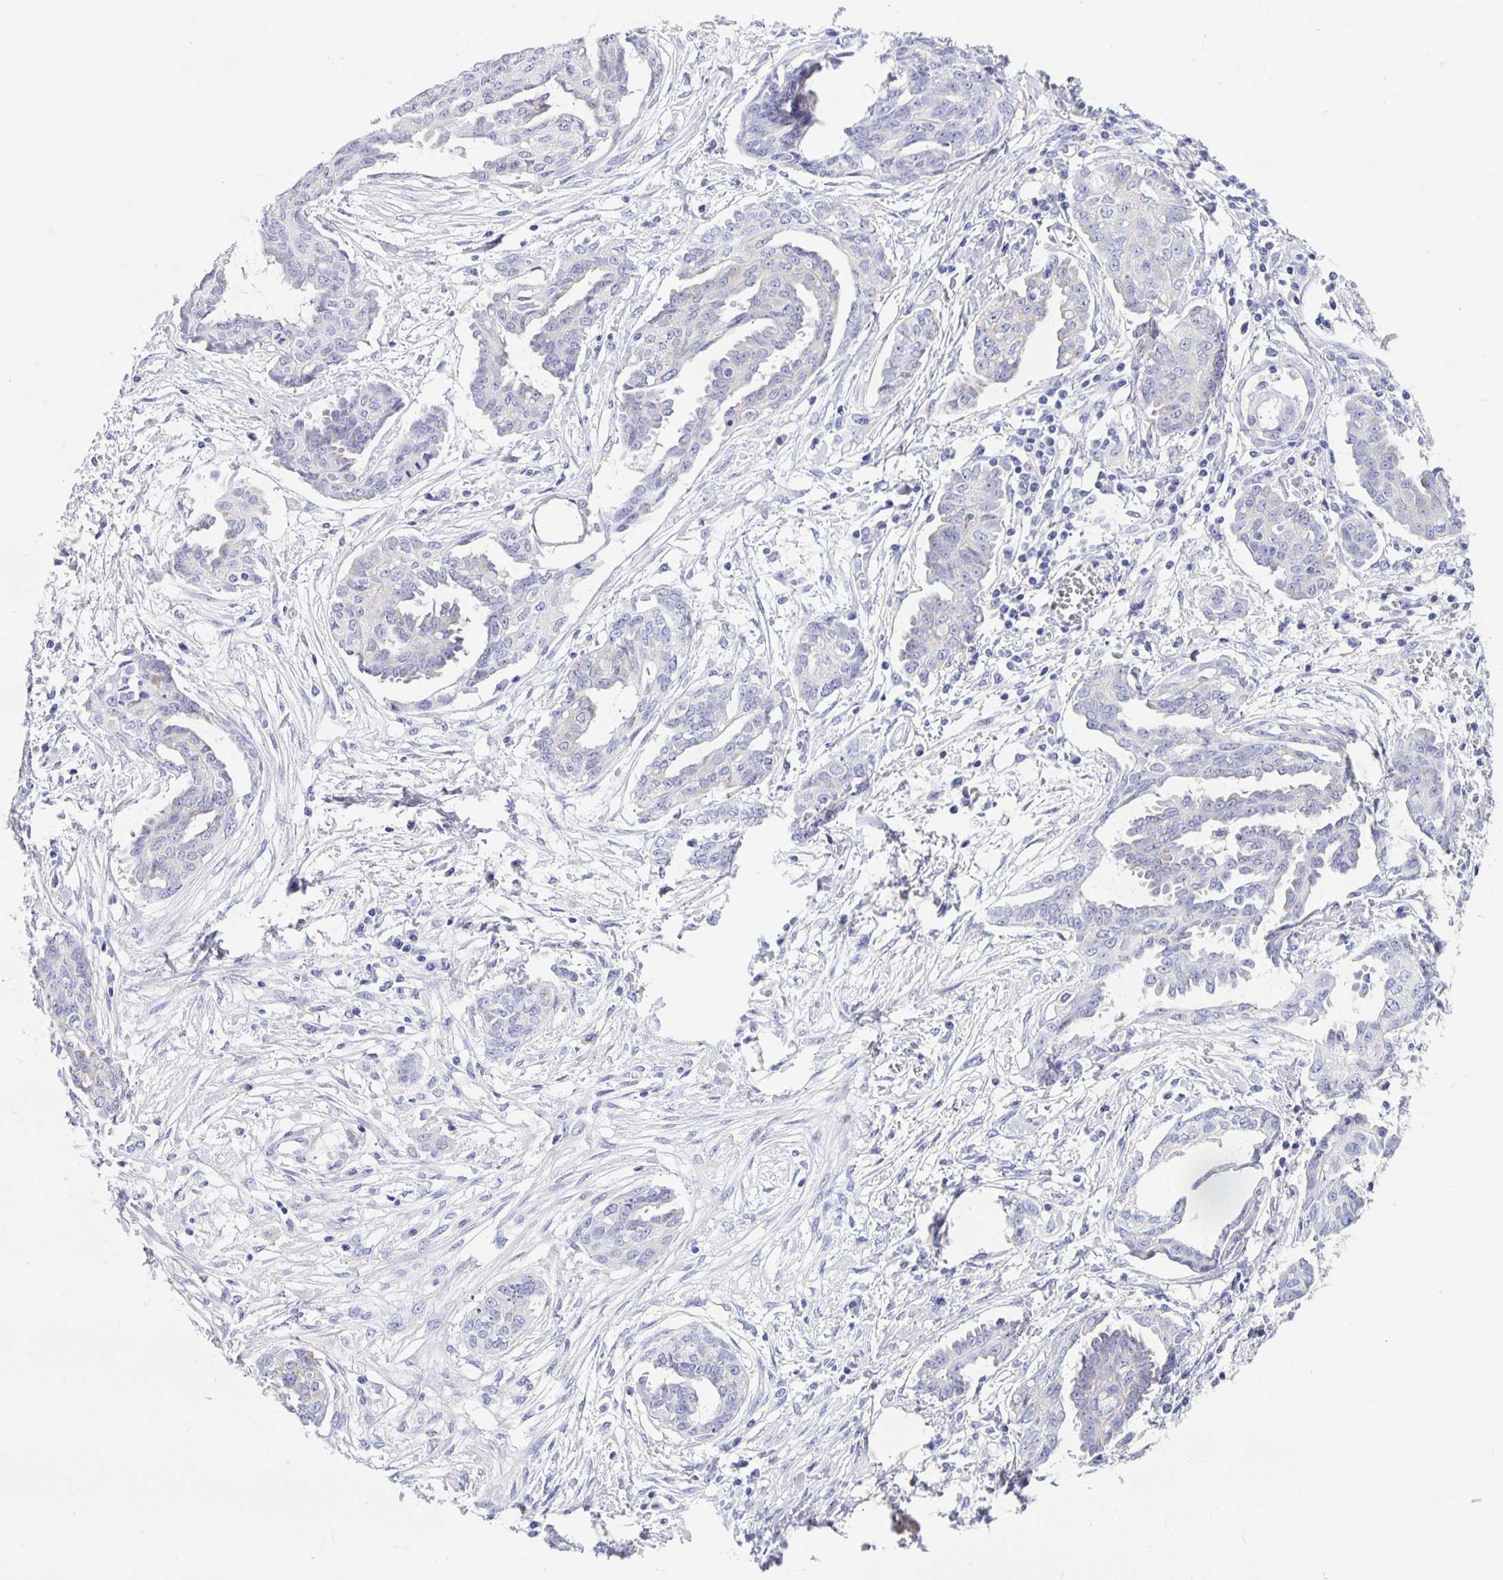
{"staining": {"intensity": "negative", "quantity": "none", "location": "none"}, "tissue": "ovarian cancer", "cell_type": "Tumor cells", "image_type": "cancer", "snomed": [{"axis": "morphology", "description": "Cystadenocarcinoma, serous, NOS"}, {"axis": "topography", "description": "Ovary"}], "caption": "This is a histopathology image of immunohistochemistry staining of ovarian cancer, which shows no expression in tumor cells.", "gene": "DMBT1", "patient": {"sex": "female", "age": 71}}